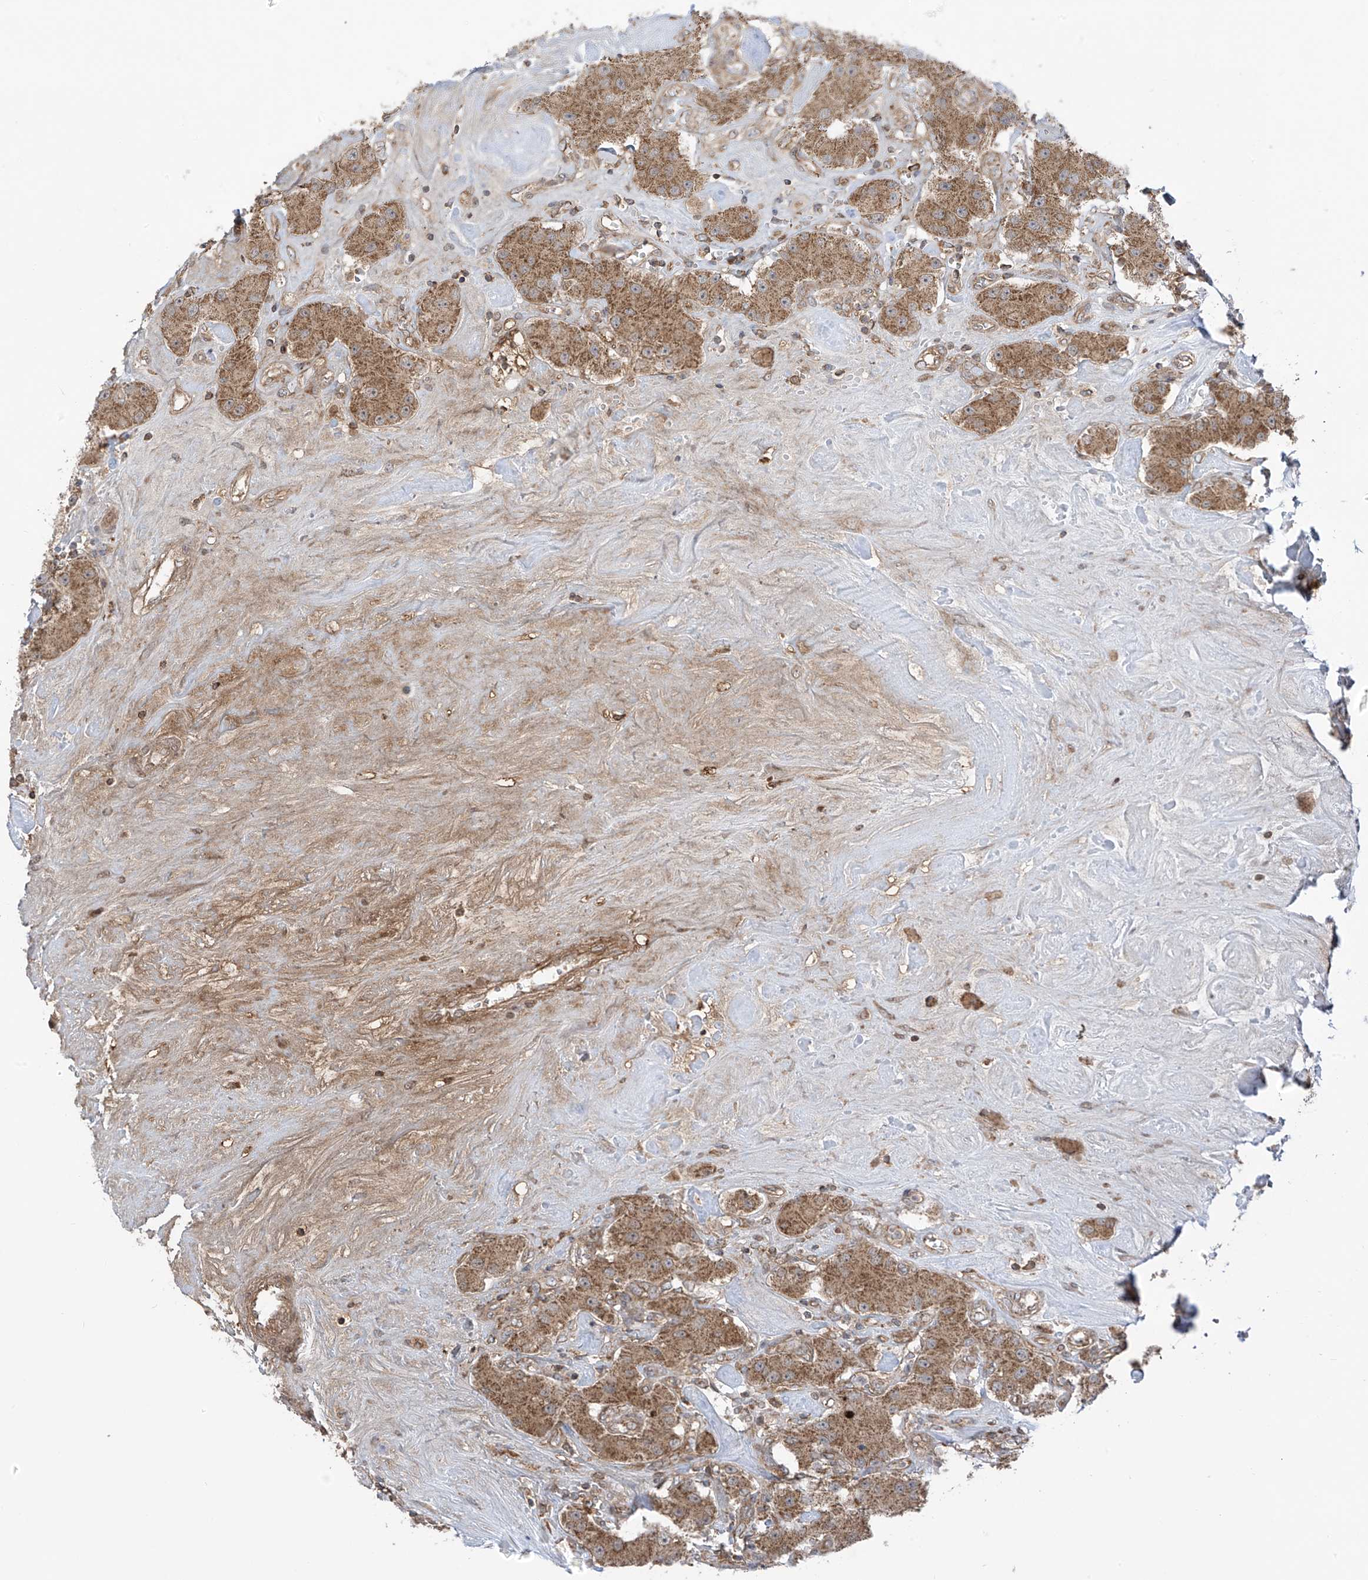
{"staining": {"intensity": "moderate", "quantity": ">75%", "location": "cytoplasmic/membranous"}, "tissue": "carcinoid", "cell_type": "Tumor cells", "image_type": "cancer", "snomed": [{"axis": "morphology", "description": "Carcinoid, malignant, NOS"}, {"axis": "topography", "description": "Pancreas"}], "caption": "Human carcinoid stained with a protein marker demonstrates moderate staining in tumor cells.", "gene": "REPS1", "patient": {"sex": "male", "age": 41}}